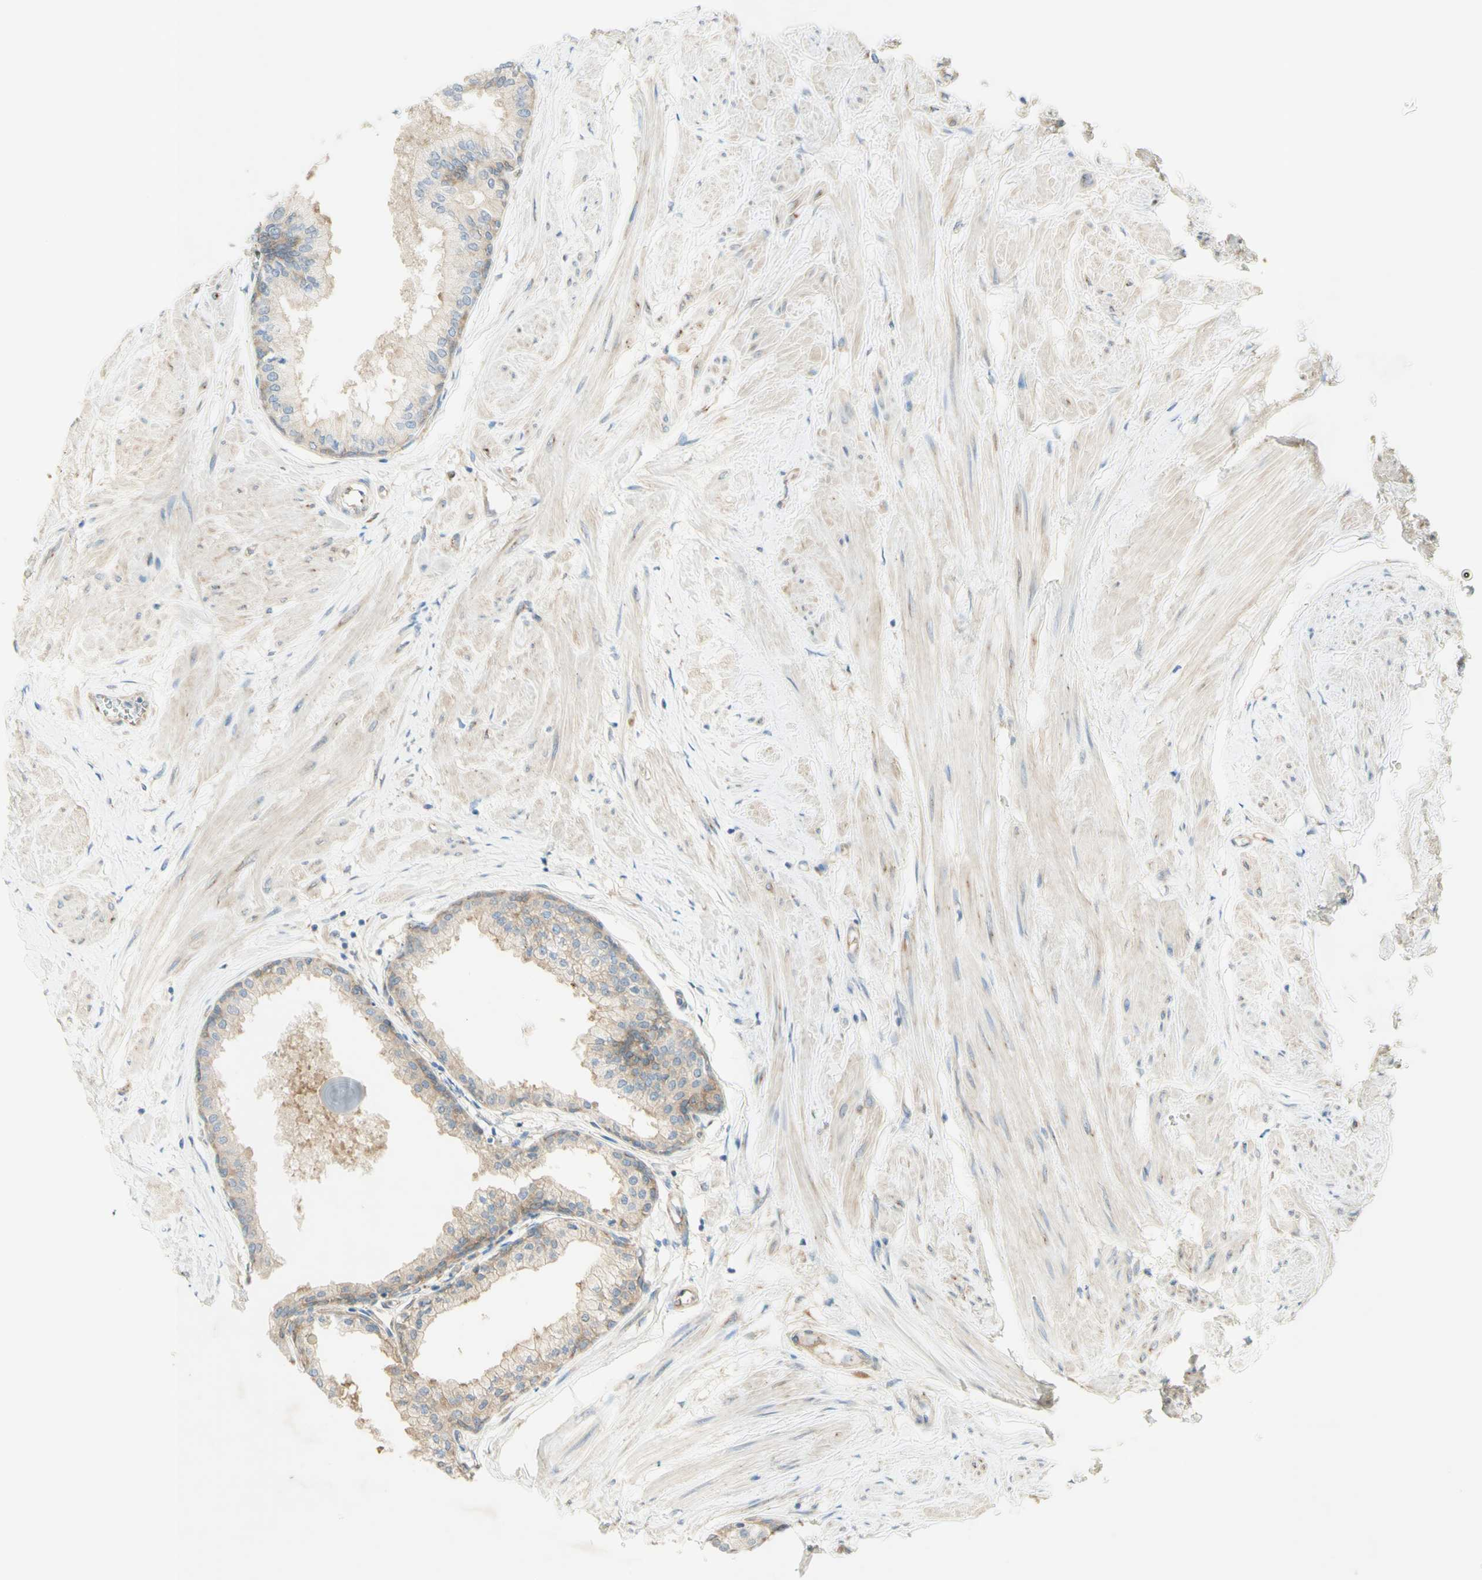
{"staining": {"intensity": "weak", "quantity": "25%-75%", "location": "cytoplasmic/membranous"}, "tissue": "prostate", "cell_type": "Glandular cells", "image_type": "normal", "snomed": [{"axis": "morphology", "description": "Normal tissue, NOS"}, {"axis": "topography", "description": "Prostate"}, {"axis": "topography", "description": "Seminal veicle"}], "caption": "DAB (3,3'-diaminobenzidine) immunohistochemical staining of normal prostate demonstrates weak cytoplasmic/membranous protein expression in approximately 25%-75% of glandular cells. The staining was performed using DAB to visualize the protein expression in brown, while the nuclei were stained in blue with hematoxylin (Magnification: 20x).", "gene": "DYNC1H1", "patient": {"sex": "male", "age": 60}}